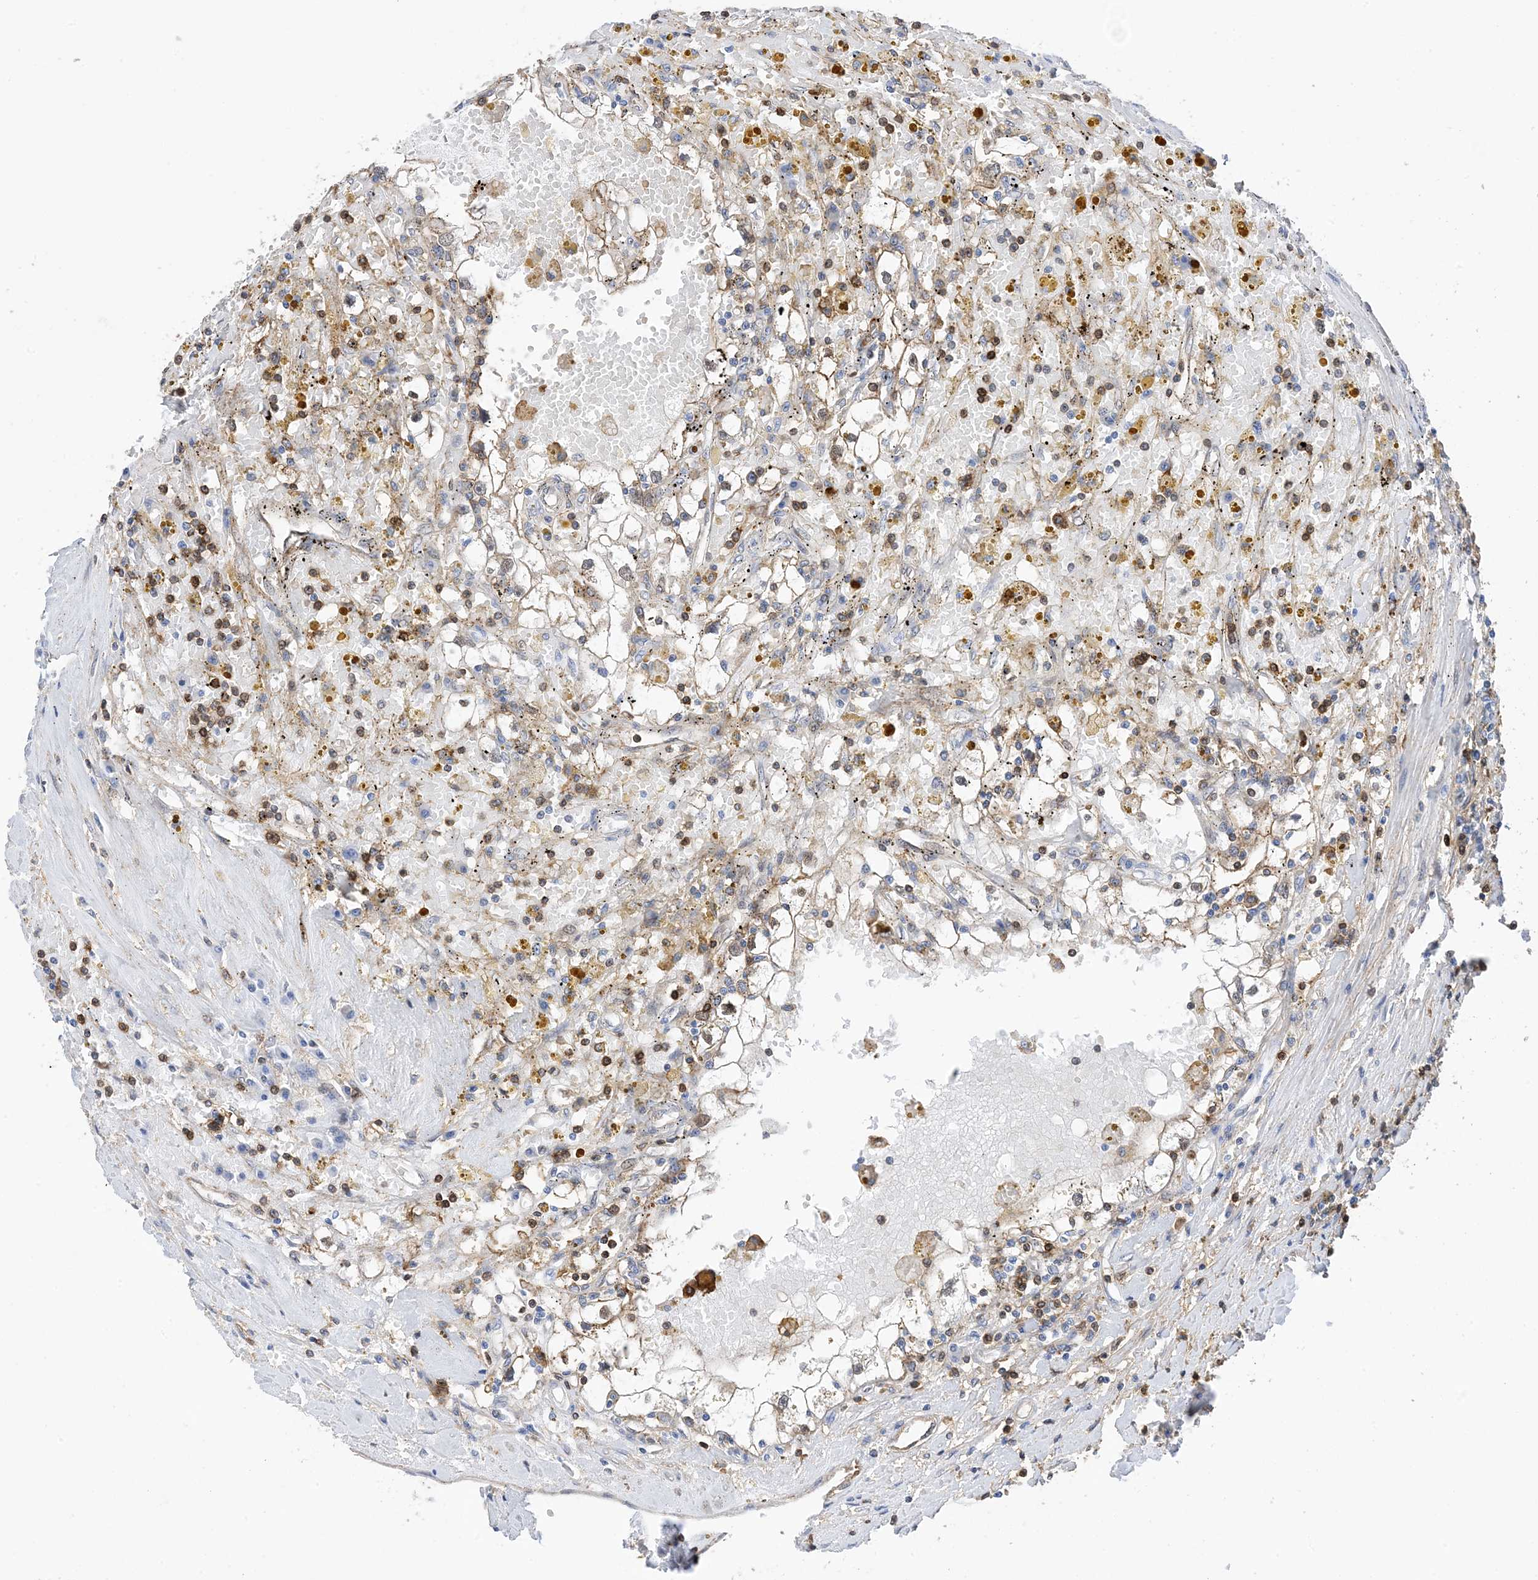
{"staining": {"intensity": "weak", "quantity": "25%-75%", "location": "cytoplasmic/membranous"}, "tissue": "renal cancer", "cell_type": "Tumor cells", "image_type": "cancer", "snomed": [{"axis": "morphology", "description": "Adenocarcinoma, NOS"}, {"axis": "topography", "description": "Kidney"}], "caption": "A micrograph showing weak cytoplasmic/membranous staining in about 25%-75% of tumor cells in renal cancer, as visualized by brown immunohistochemical staining.", "gene": "ANXA1", "patient": {"sex": "male", "age": 56}}